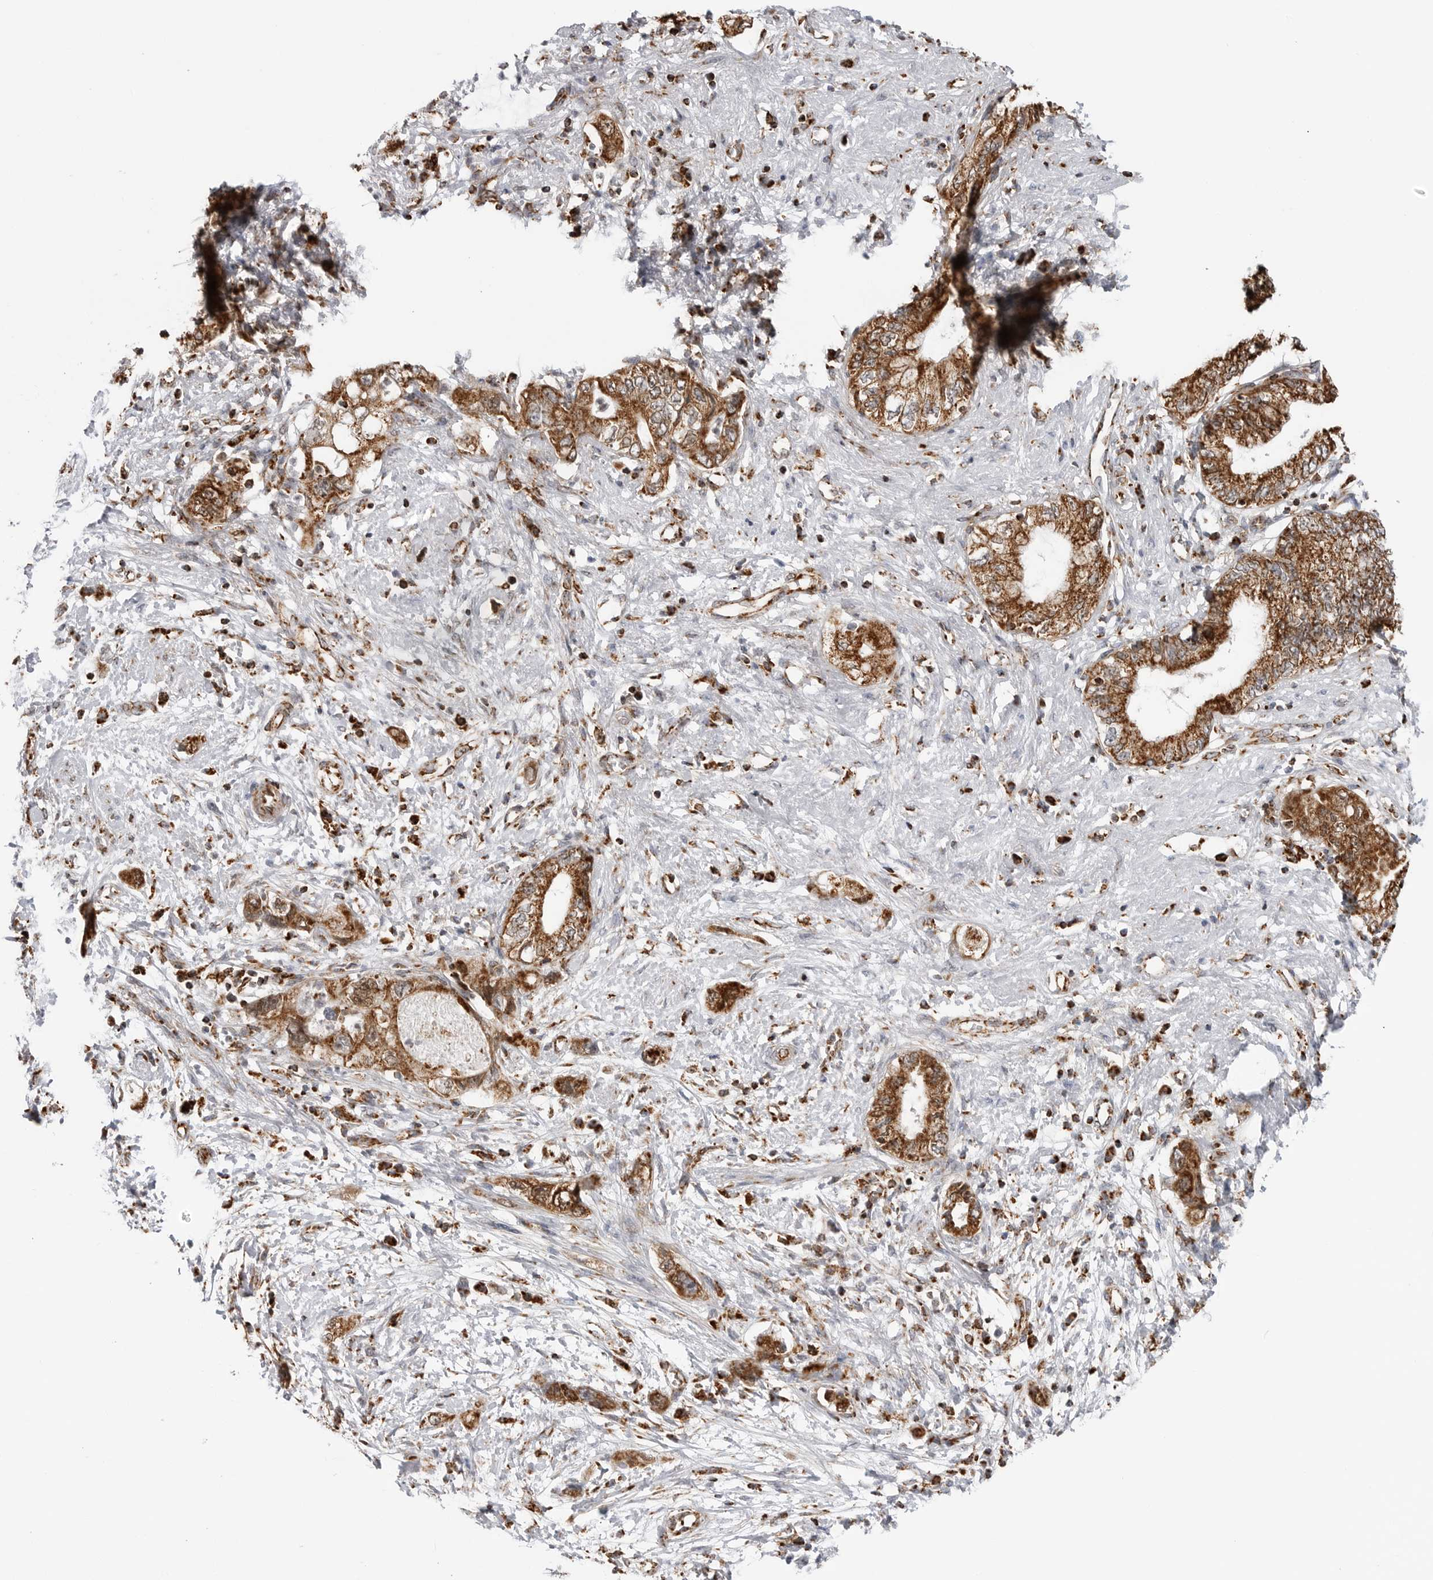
{"staining": {"intensity": "strong", "quantity": ">75%", "location": "cytoplasmic/membranous"}, "tissue": "pancreatic cancer", "cell_type": "Tumor cells", "image_type": "cancer", "snomed": [{"axis": "morphology", "description": "Adenocarcinoma, NOS"}, {"axis": "topography", "description": "Pancreas"}], "caption": "Immunohistochemistry (IHC) histopathology image of neoplastic tissue: human pancreatic cancer (adenocarcinoma) stained using immunohistochemistry (IHC) shows high levels of strong protein expression localized specifically in the cytoplasmic/membranous of tumor cells, appearing as a cytoplasmic/membranous brown color.", "gene": "COX5A", "patient": {"sex": "female", "age": 73}}